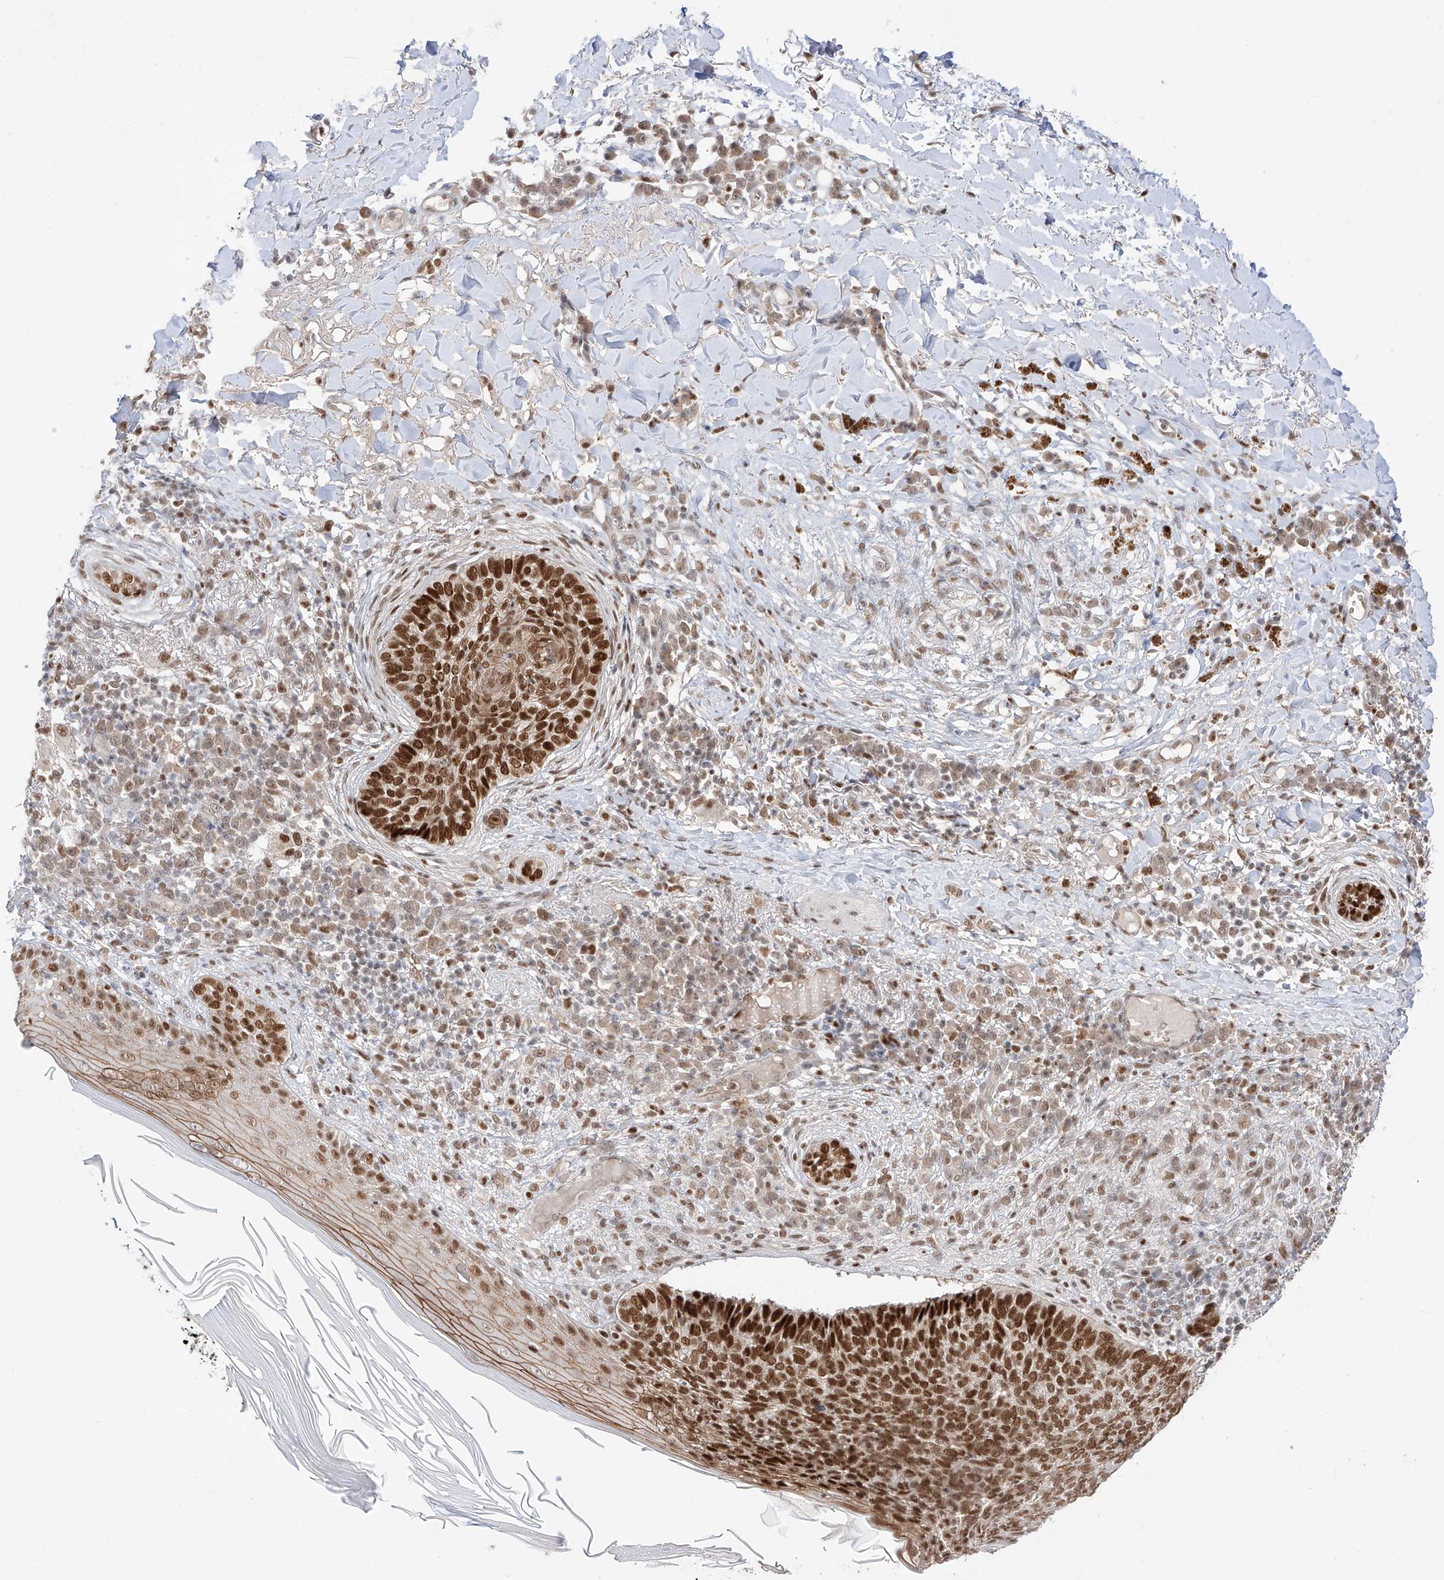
{"staining": {"intensity": "strong", "quantity": ">75%", "location": "nuclear"}, "tissue": "skin cancer", "cell_type": "Tumor cells", "image_type": "cancer", "snomed": [{"axis": "morphology", "description": "Basal cell carcinoma"}, {"axis": "topography", "description": "Skin"}], "caption": "There is high levels of strong nuclear expression in tumor cells of skin basal cell carcinoma, as demonstrated by immunohistochemical staining (brown color).", "gene": "POGK", "patient": {"sex": "male", "age": 85}}